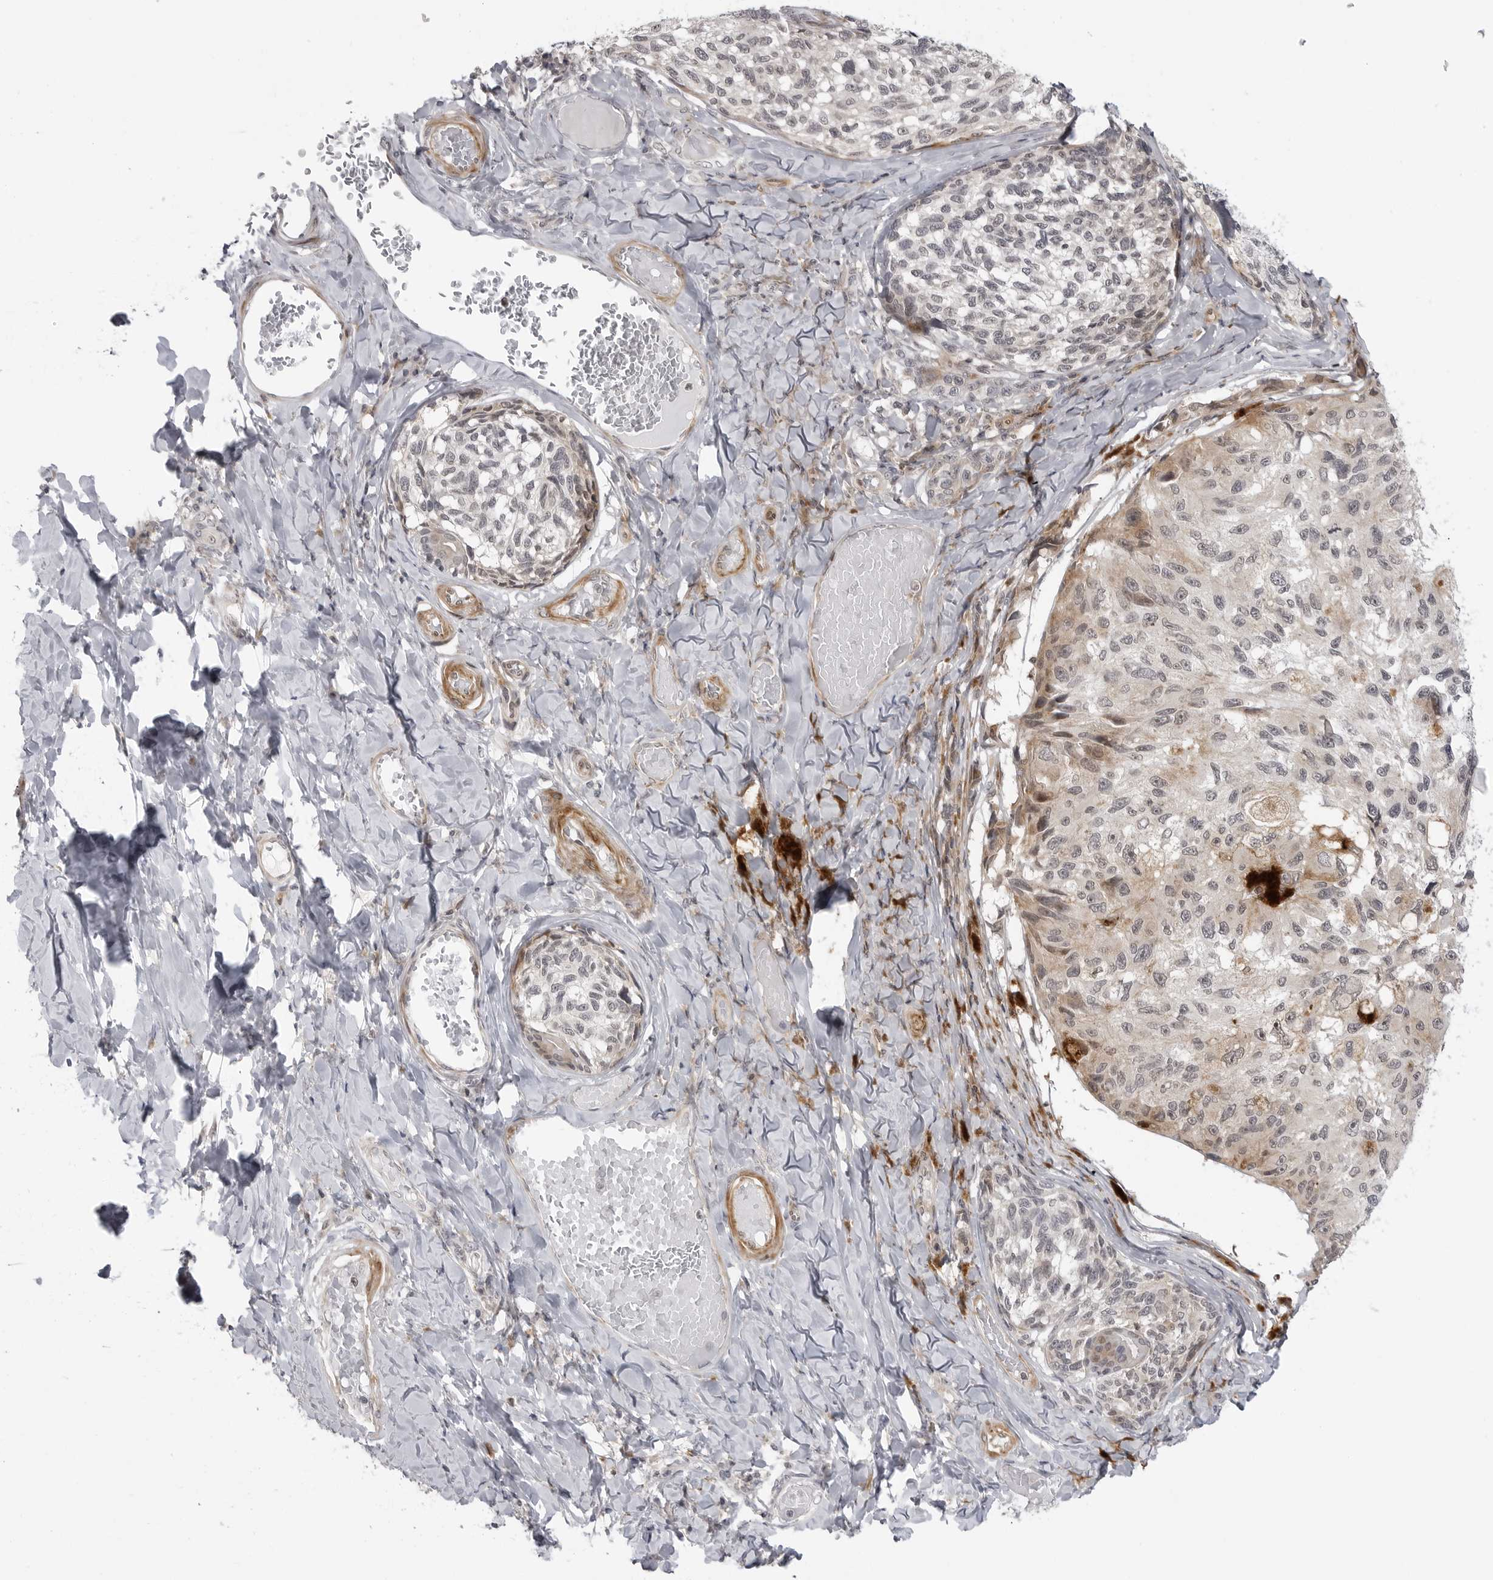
{"staining": {"intensity": "moderate", "quantity": "<25%", "location": "cytoplasmic/membranous"}, "tissue": "melanoma", "cell_type": "Tumor cells", "image_type": "cancer", "snomed": [{"axis": "morphology", "description": "Malignant melanoma, NOS"}, {"axis": "topography", "description": "Skin"}], "caption": "Immunohistochemistry micrograph of malignant melanoma stained for a protein (brown), which demonstrates low levels of moderate cytoplasmic/membranous positivity in approximately <25% of tumor cells.", "gene": "ADAMTS5", "patient": {"sex": "female", "age": 73}}